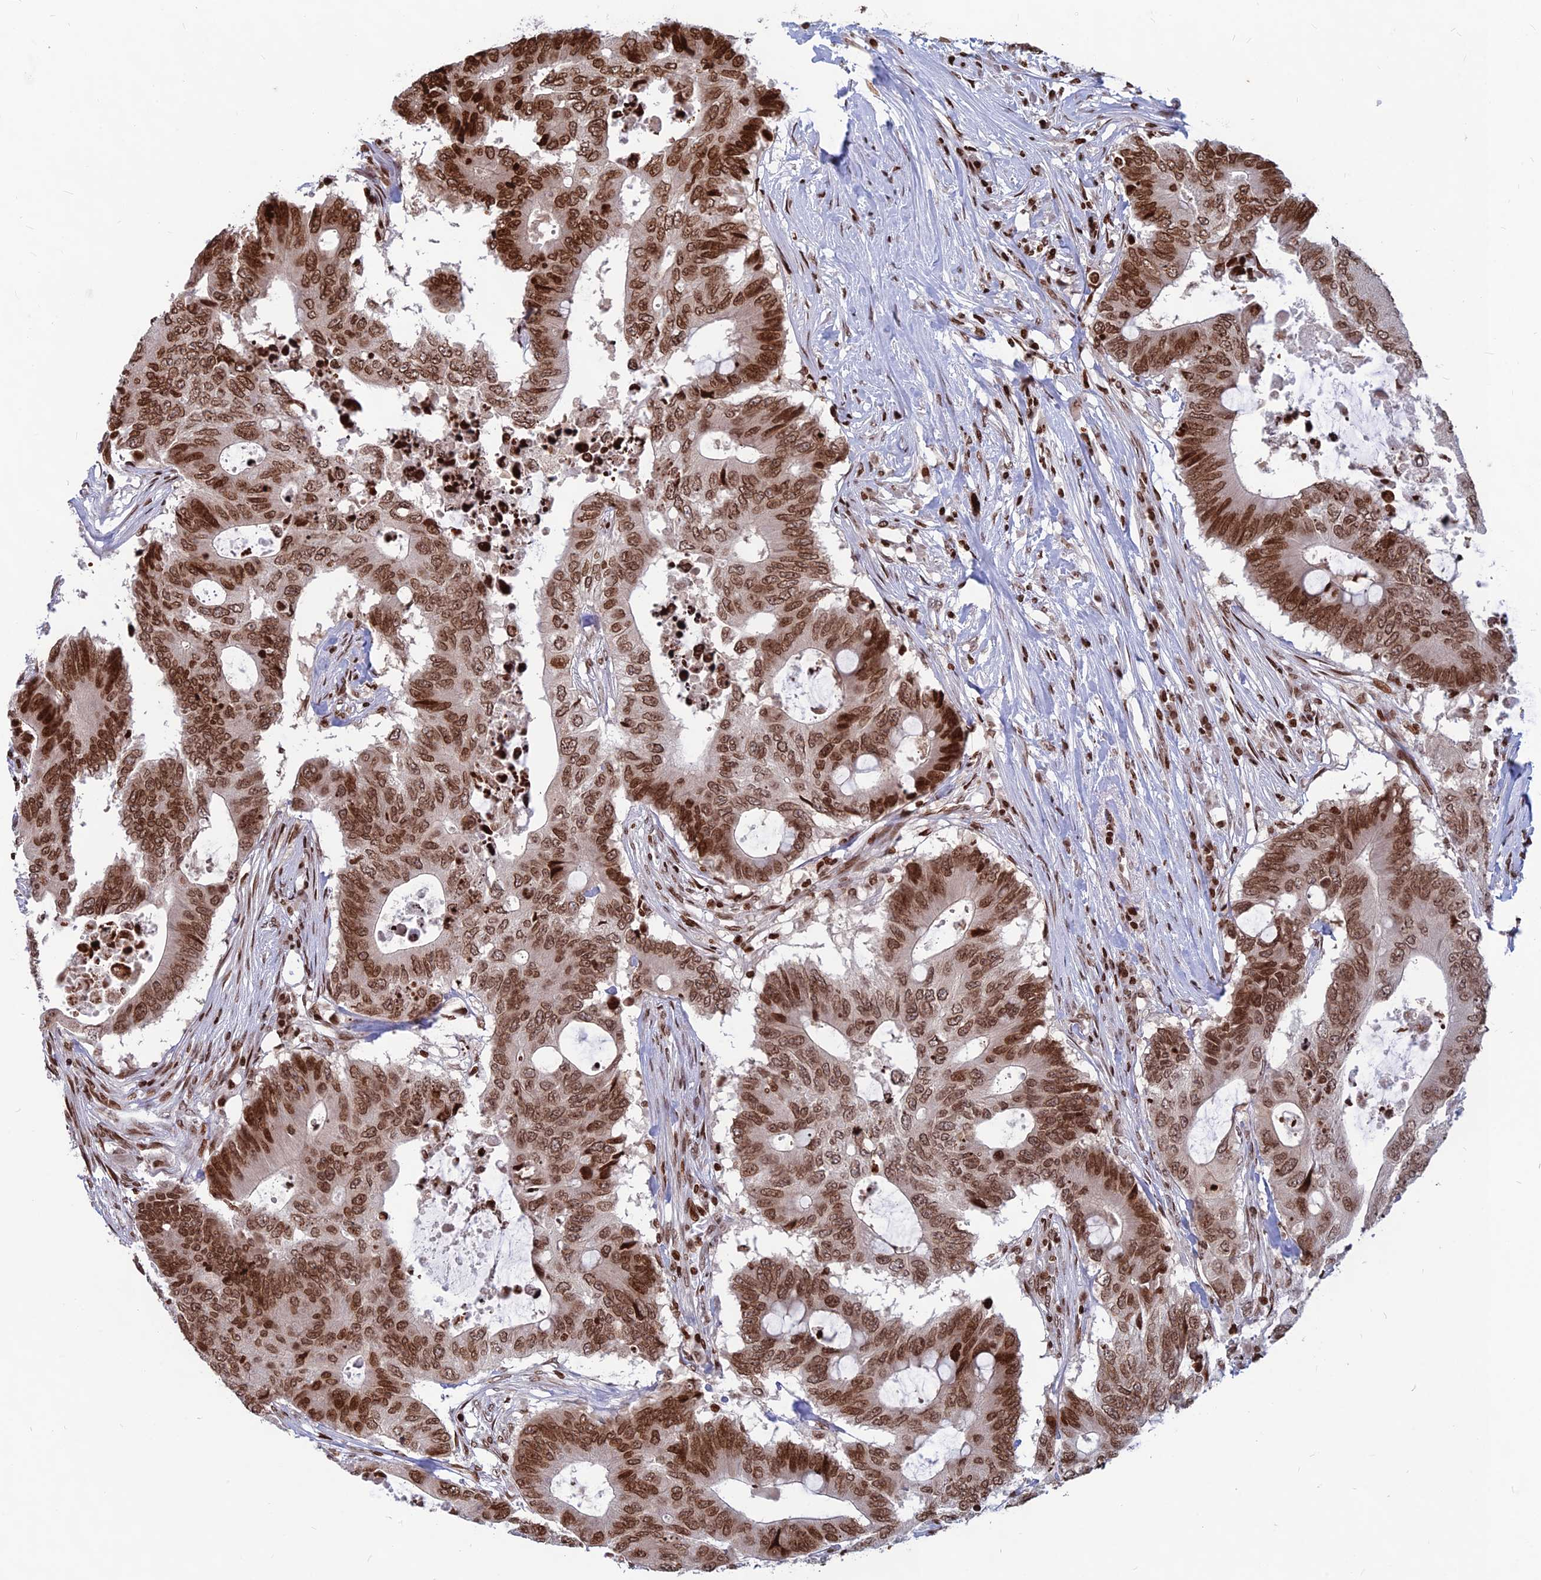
{"staining": {"intensity": "moderate", "quantity": ">75%", "location": "nuclear"}, "tissue": "colorectal cancer", "cell_type": "Tumor cells", "image_type": "cancer", "snomed": [{"axis": "morphology", "description": "Adenocarcinoma, NOS"}, {"axis": "topography", "description": "Colon"}], "caption": "The immunohistochemical stain shows moderate nuclear positivity in tumor cells of colorectal cancer (adenocarcinoma) tissue.", "gene": "TET2", "patient": {"sex": "male", "age": 71}}